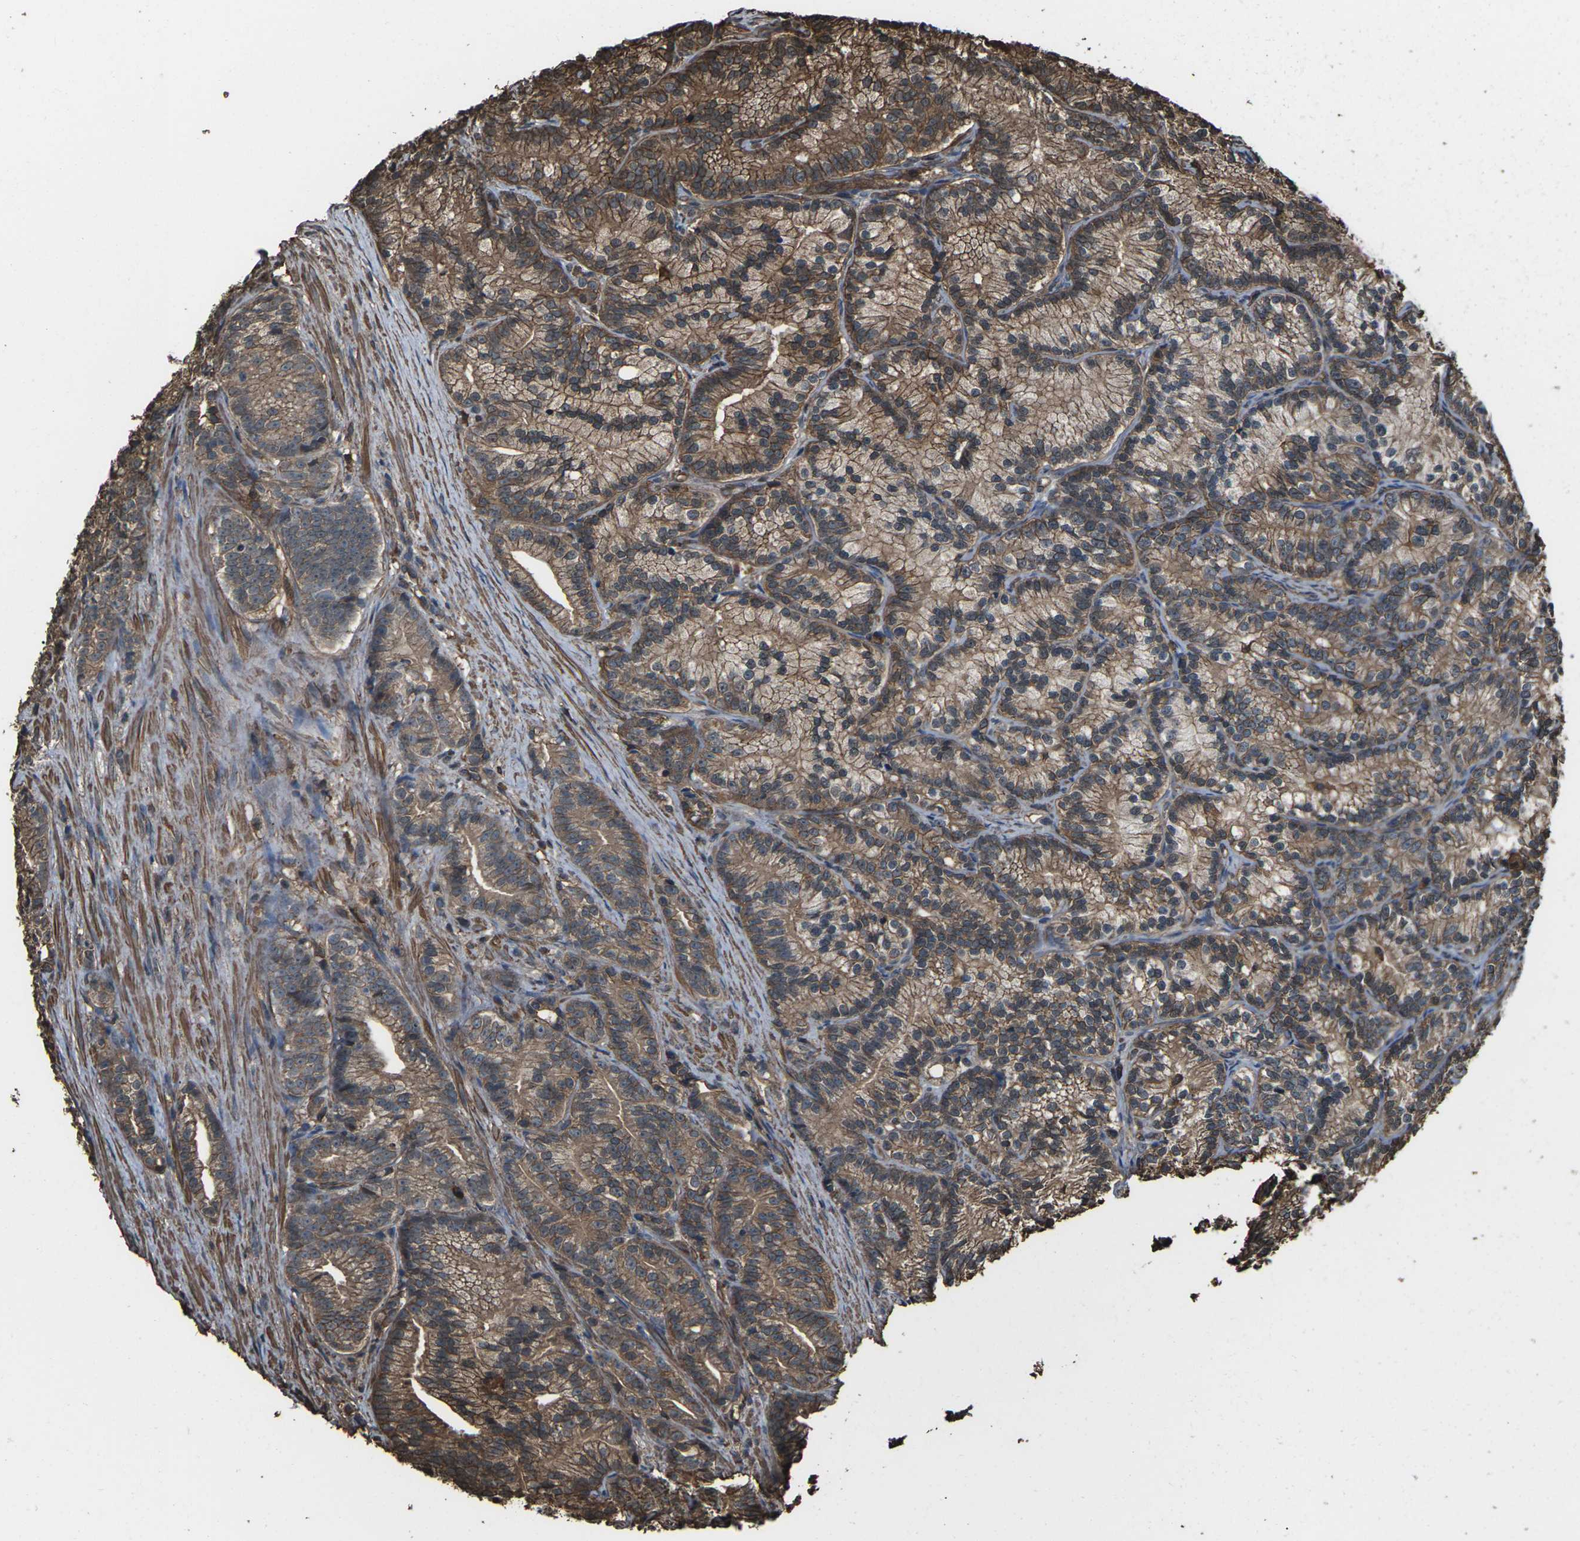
{"staining": {"intensity": "moderate", "quantity": "25%-75%", "location": "cytoplasmic/membranous"}, "tissue": "prostate cancer", "cell_type": "Tumor cells", "image_type": "cancer", "snomed": [{"axis": "morphology", "description": "Adenocarcinoma, Low grade"}, {"axis": "topography", "description": "Prostate"}], "caption": "High-power microscopy captured an immunohistochemistry (IHC) micrograph of prostate cancer (low-grade adenocarcinoma), revealing moderate cytoplasmic/membranous positivity in approximately 25%-75% of tumor cells.", "gene": "DHPS", "patient": {"sex": "male", "age": 89}}